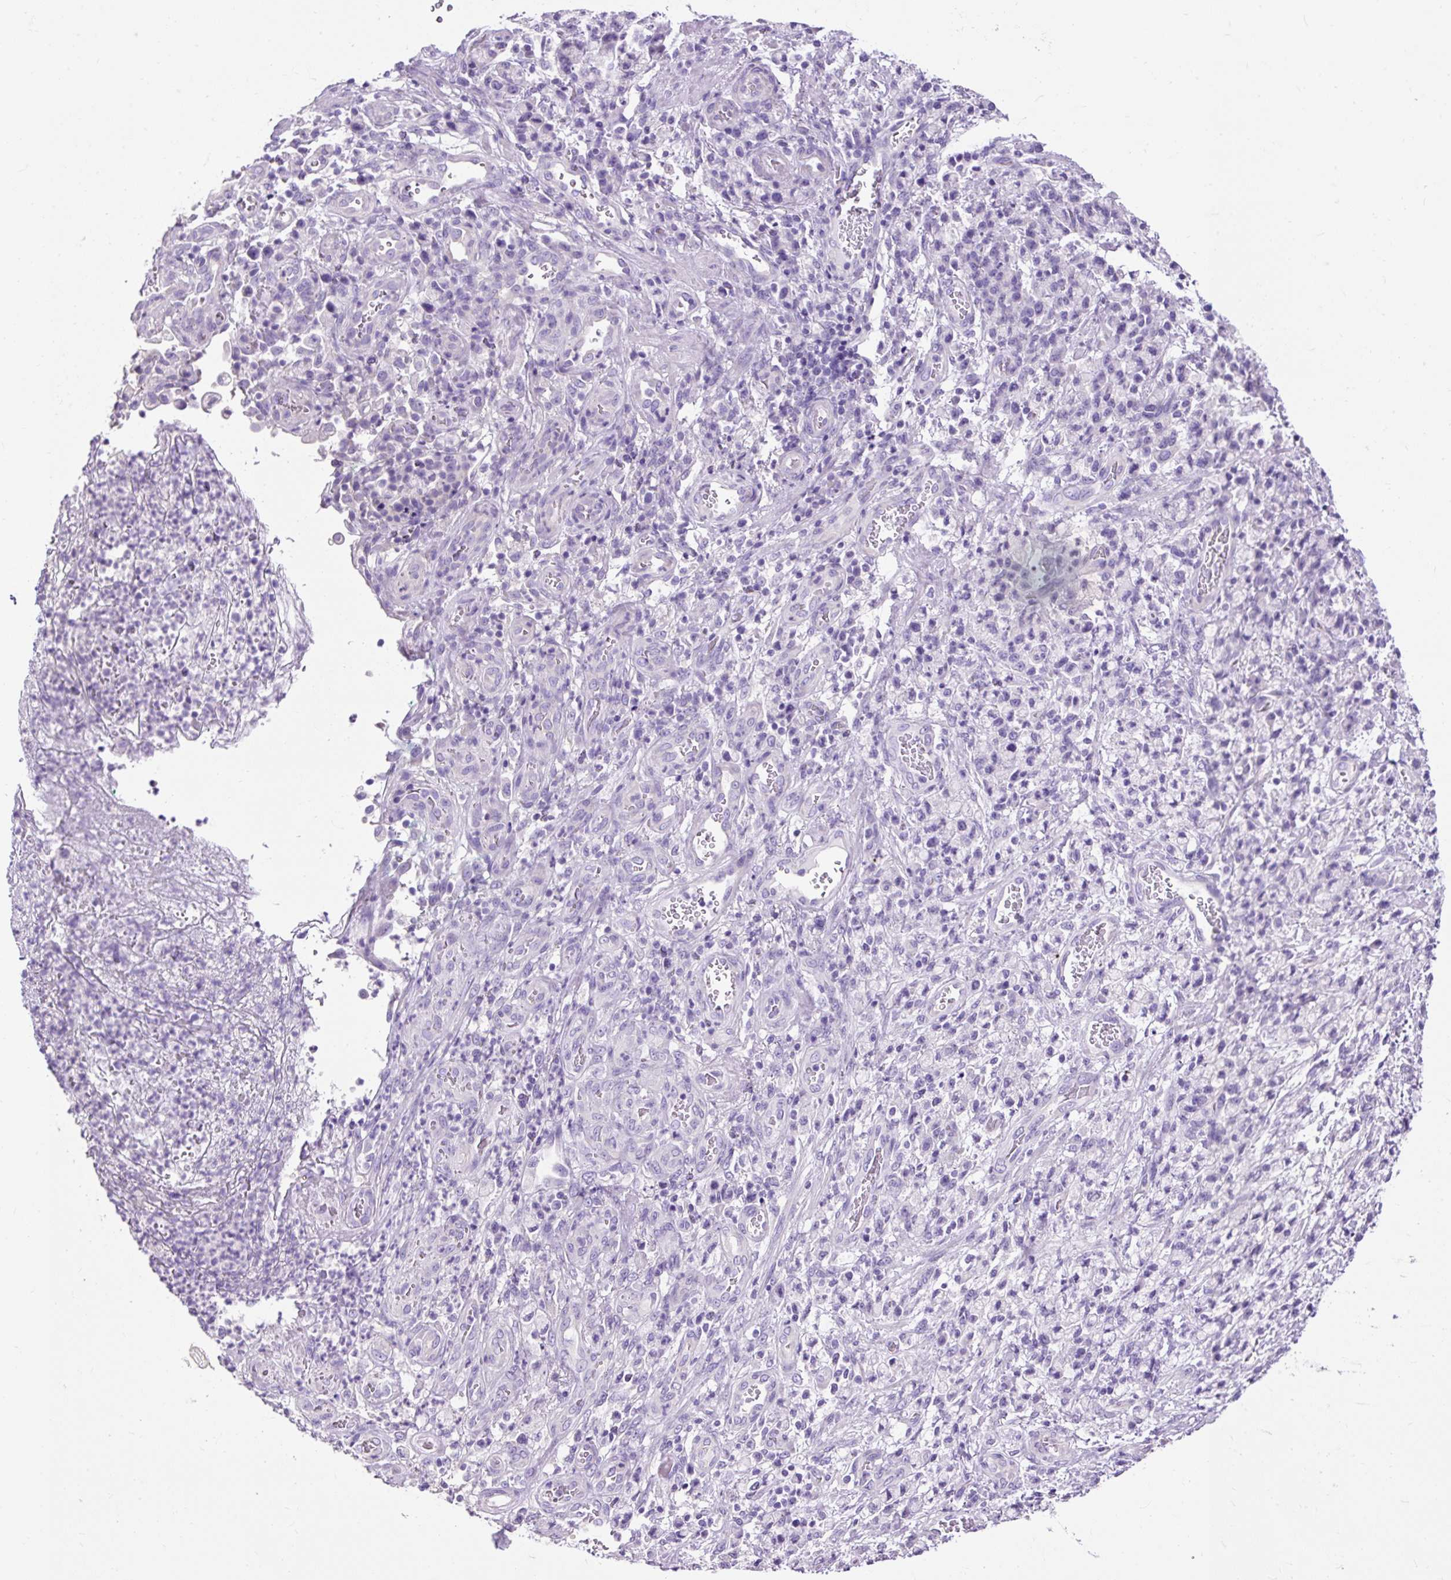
{"staining": {"intensity": "negative", "quantity": "none", "location": "none"}, "tissue": "stomach cancer", "cell_type": "Tumor cells", "image_type": "cancer", "snomed": [{"axis": "morphology", "description": "Adenocarcinoma, NOS"}, {"axis": "topography", "description": "Stomach"}], "caption": "IHC micrograph of neoplastic tissue: stomach cancer (adenocarcinoma) stained with DAB demonstrates no significant protein staining in tumor cells.", "gene": "PDIA2", "patient": {"sex": "male", "age": 77}}